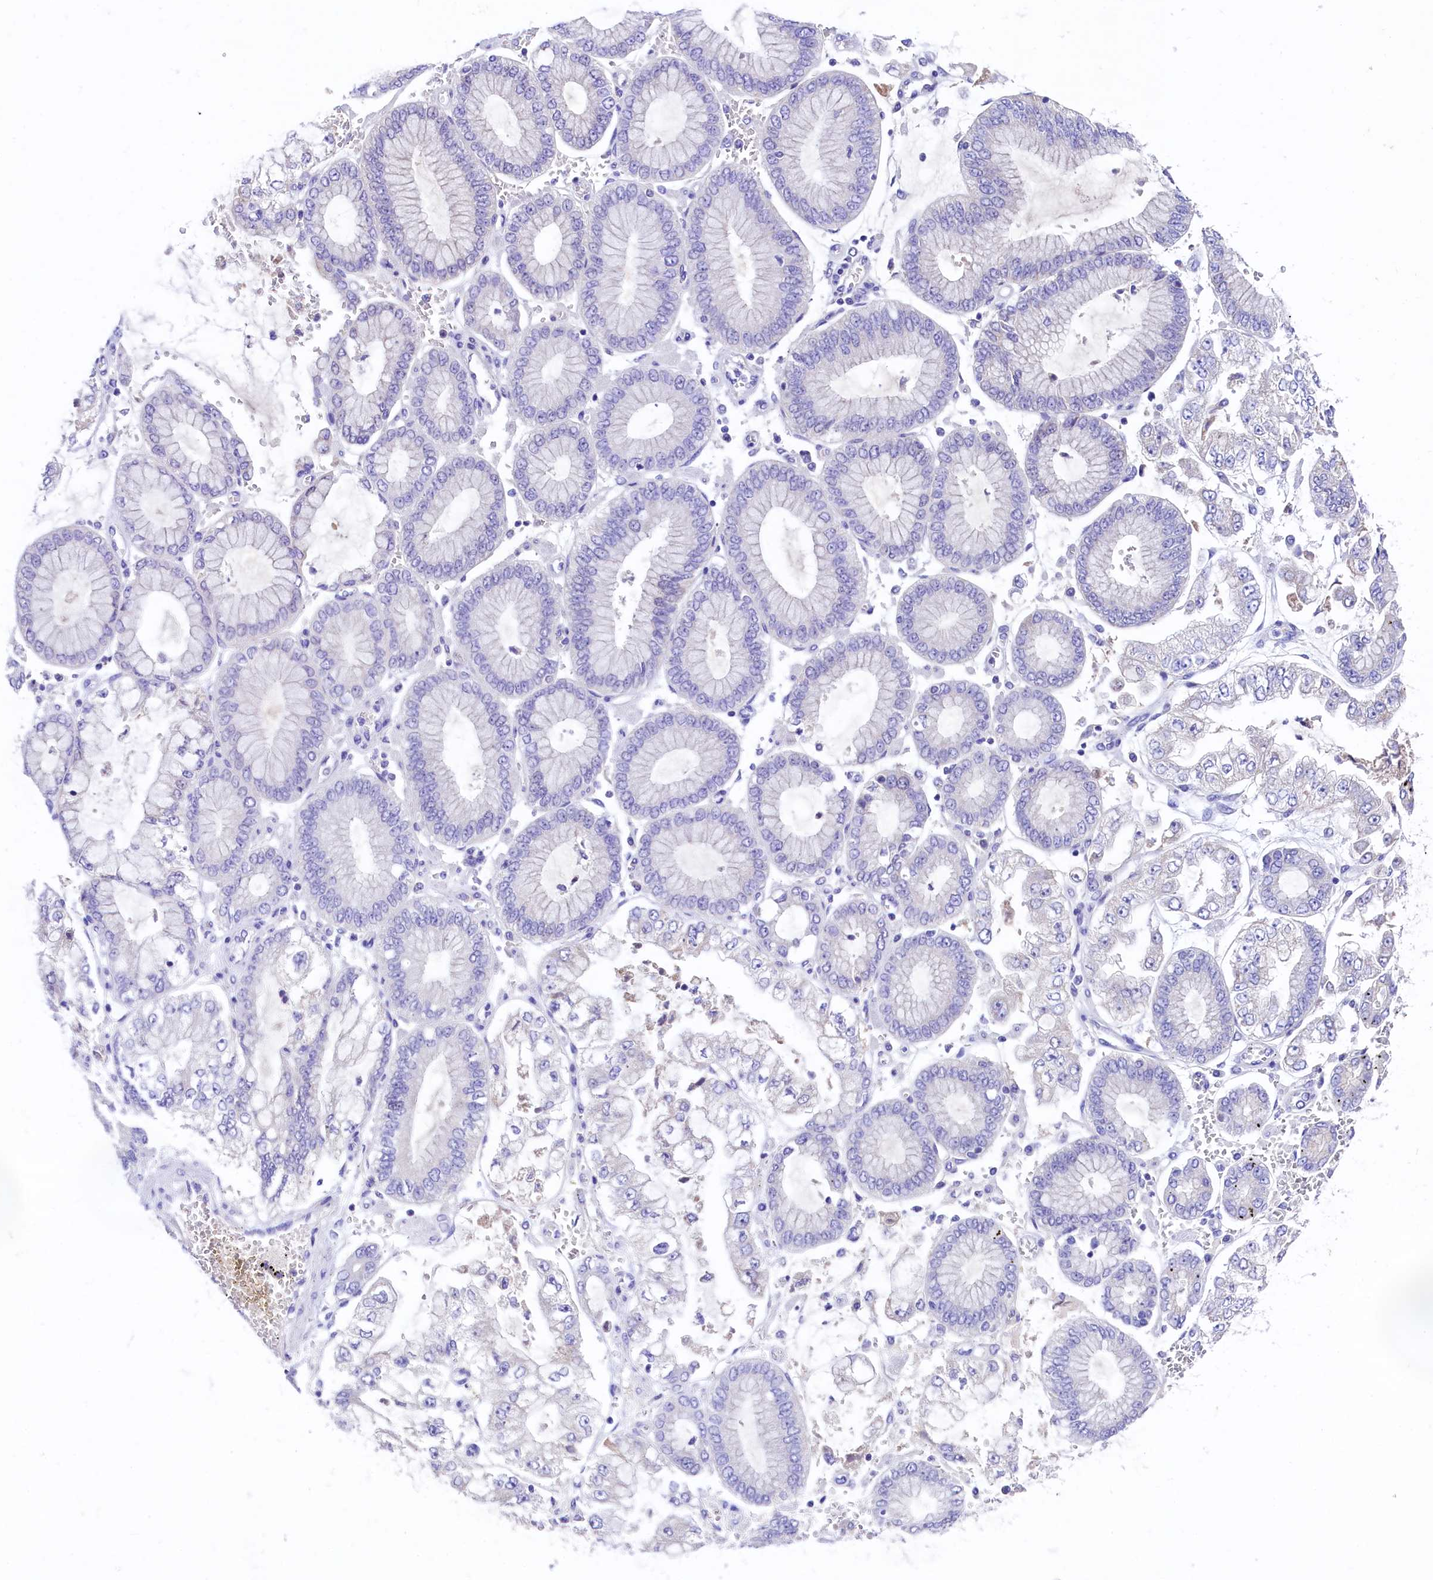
{"staining": {"intensity": "negative", "quantity": "none", "location": "none"}, "tissue": "stomach cancer", "cell_type": "Tumor cells", "image_type": "cancer", "snomed": [{"axis": "morphology", "description": "Adenocarcinoma, NOS"}, {"axis": "topography", "description": "Stomach"}], "caption": "Stomach cancer was stained to show a protein in brown. There is no significant positivity in tumor cells. (DAB immunohistochemistry with hematoxylin counter stain).", "gene": "PMPCB", "patient": {"sex": "male", "age": 76}}